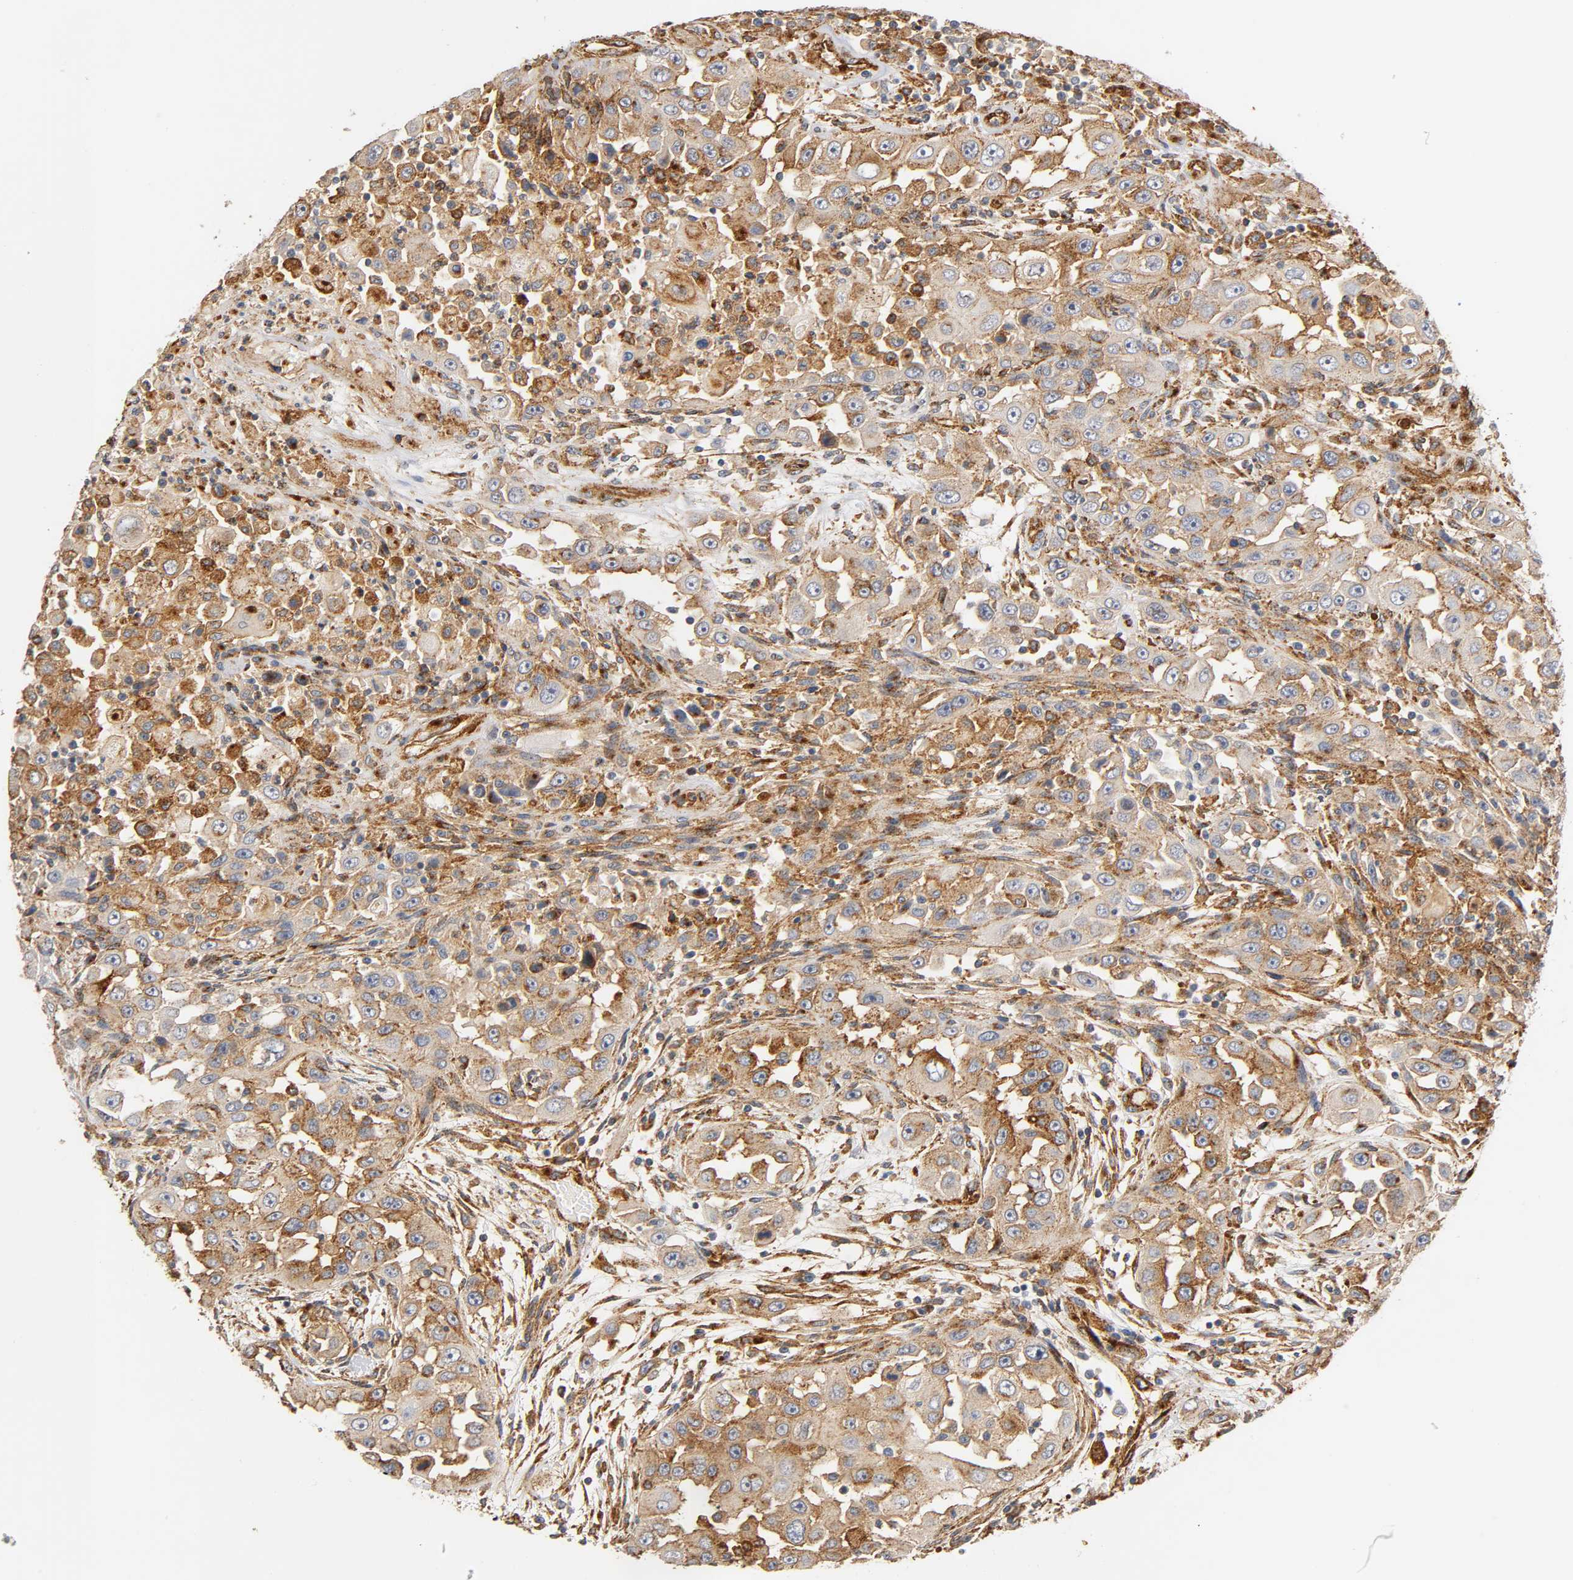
{"staining": {"intensity": "moderate", "quantity": ">75%", "location": "cytoplasmic/membranous"}, "tissue": "head and neck cancer", "cell_type": "Tumor cells", "image_type": "cancer", "snomed": [{"axis": "morphology", "description": "Carcinoma, NOS"}, {"axis": "topography", "description": "Head-Neck"}], "caption": "Moderate cytoplasmic/membranous staining for a protein is identified in about >75% of tumor cells of head and neck cancer using immunohistochemistry.", "gene": "IFITM3", "patient": {"sex": "male", "age": 87}}